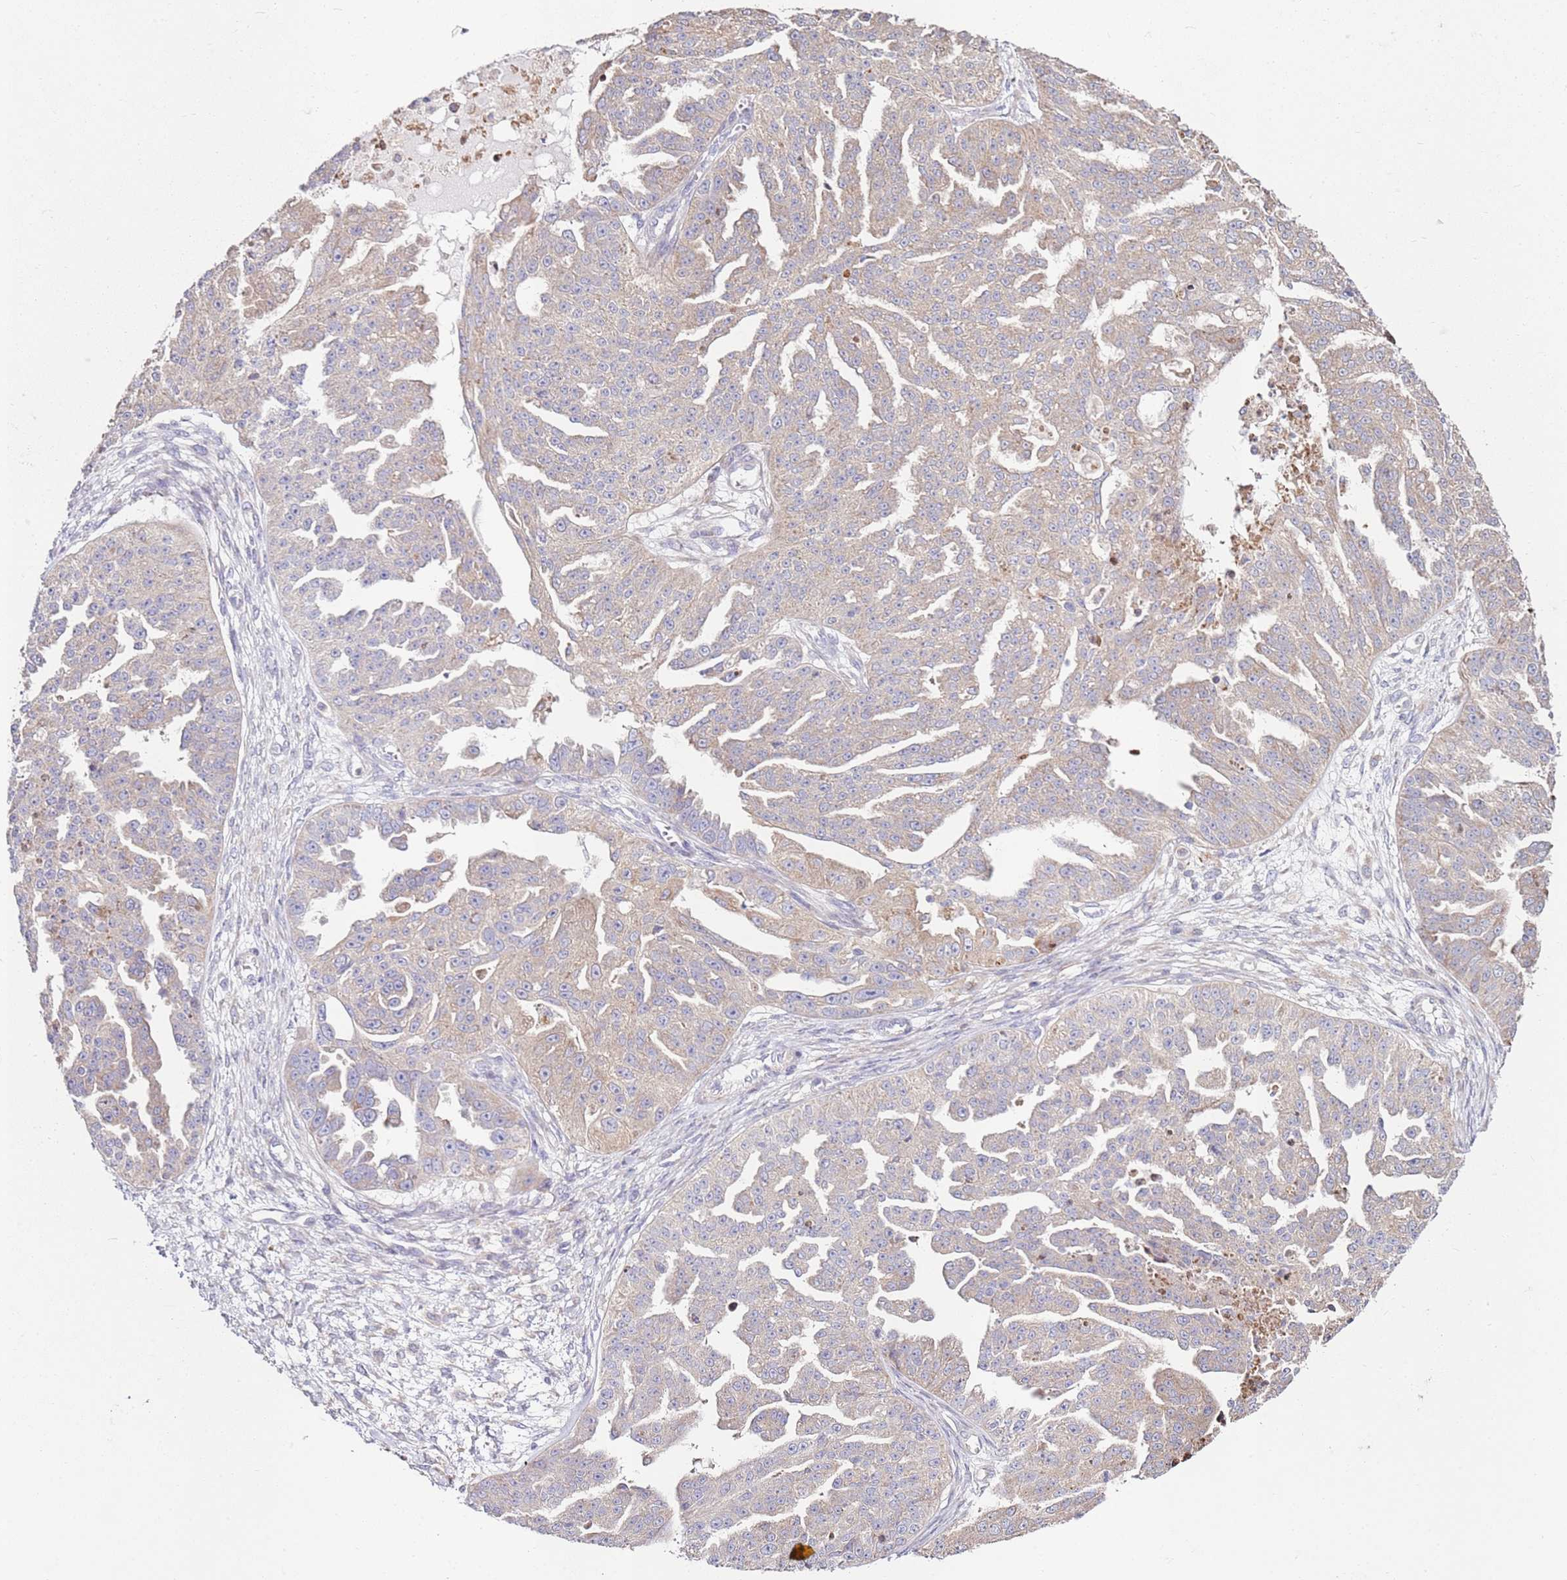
{"staining": {"intensity": "weak", "quantity": ">75%", "location": "cytoplasmic/membranous"}, "tissue": "ovarian cancer", "cell_type": "Tumor cells", "image_type": "cancer", "snomed": [{"axis": "morphology", "description": "Cystadenocarcinoma, serous, NOS"}, {"axis": "topography", "description": "Ovary"}], "caption": "Immunohistochemistry of human serous cystadenocarcinoma (ovarian) reveals low levels of weak cytoplasmic/membranous staining in about >75% of tumor cells. The staining was performed using DAB, with brown indicating positive protein expression. Nuclei are stained blue with hematoxylin.", "gene": "CNOT9", "patient": {"sex": "female", "age": 58}}